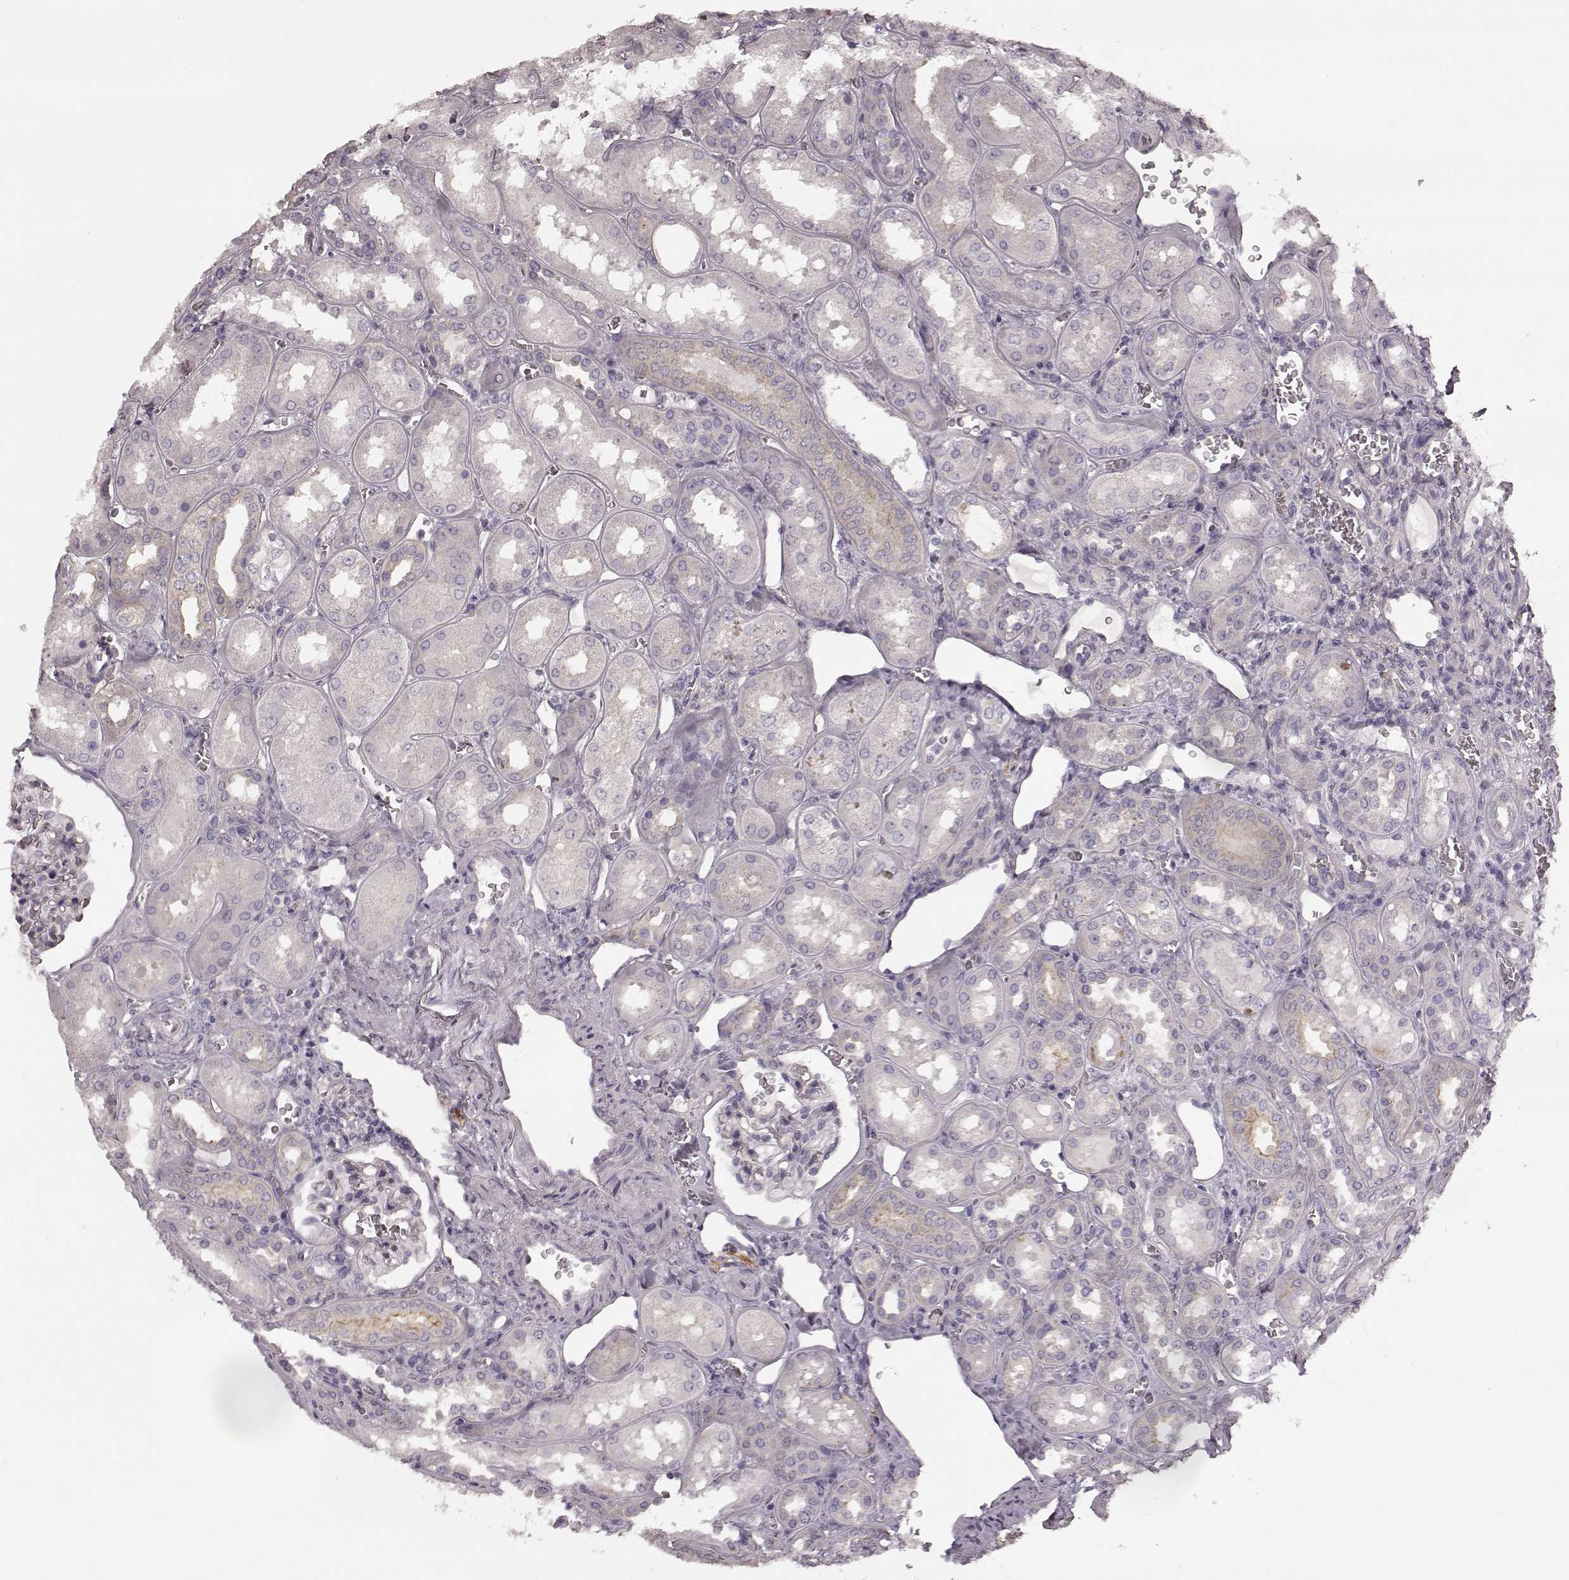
{"staining": {"intensity": "negative", "quantity": "none", "location": "none"}, "tissue": "kidney", "cell_type": "Cells in glomeruli", "image_type": "normal", "snomed": [{"axis": "morphology", "description": "Normal tissue, NOS"}, {"axis": "topography", "description": "Kidney"}], "caption": "A high-resolution image shows immunohistochemistry staining of unremarkable kidney, which exhibits no significant positivity in cells in glomeruli.", "gene": "PRKCE", "patient": {"sex": "male", "age": 73}}